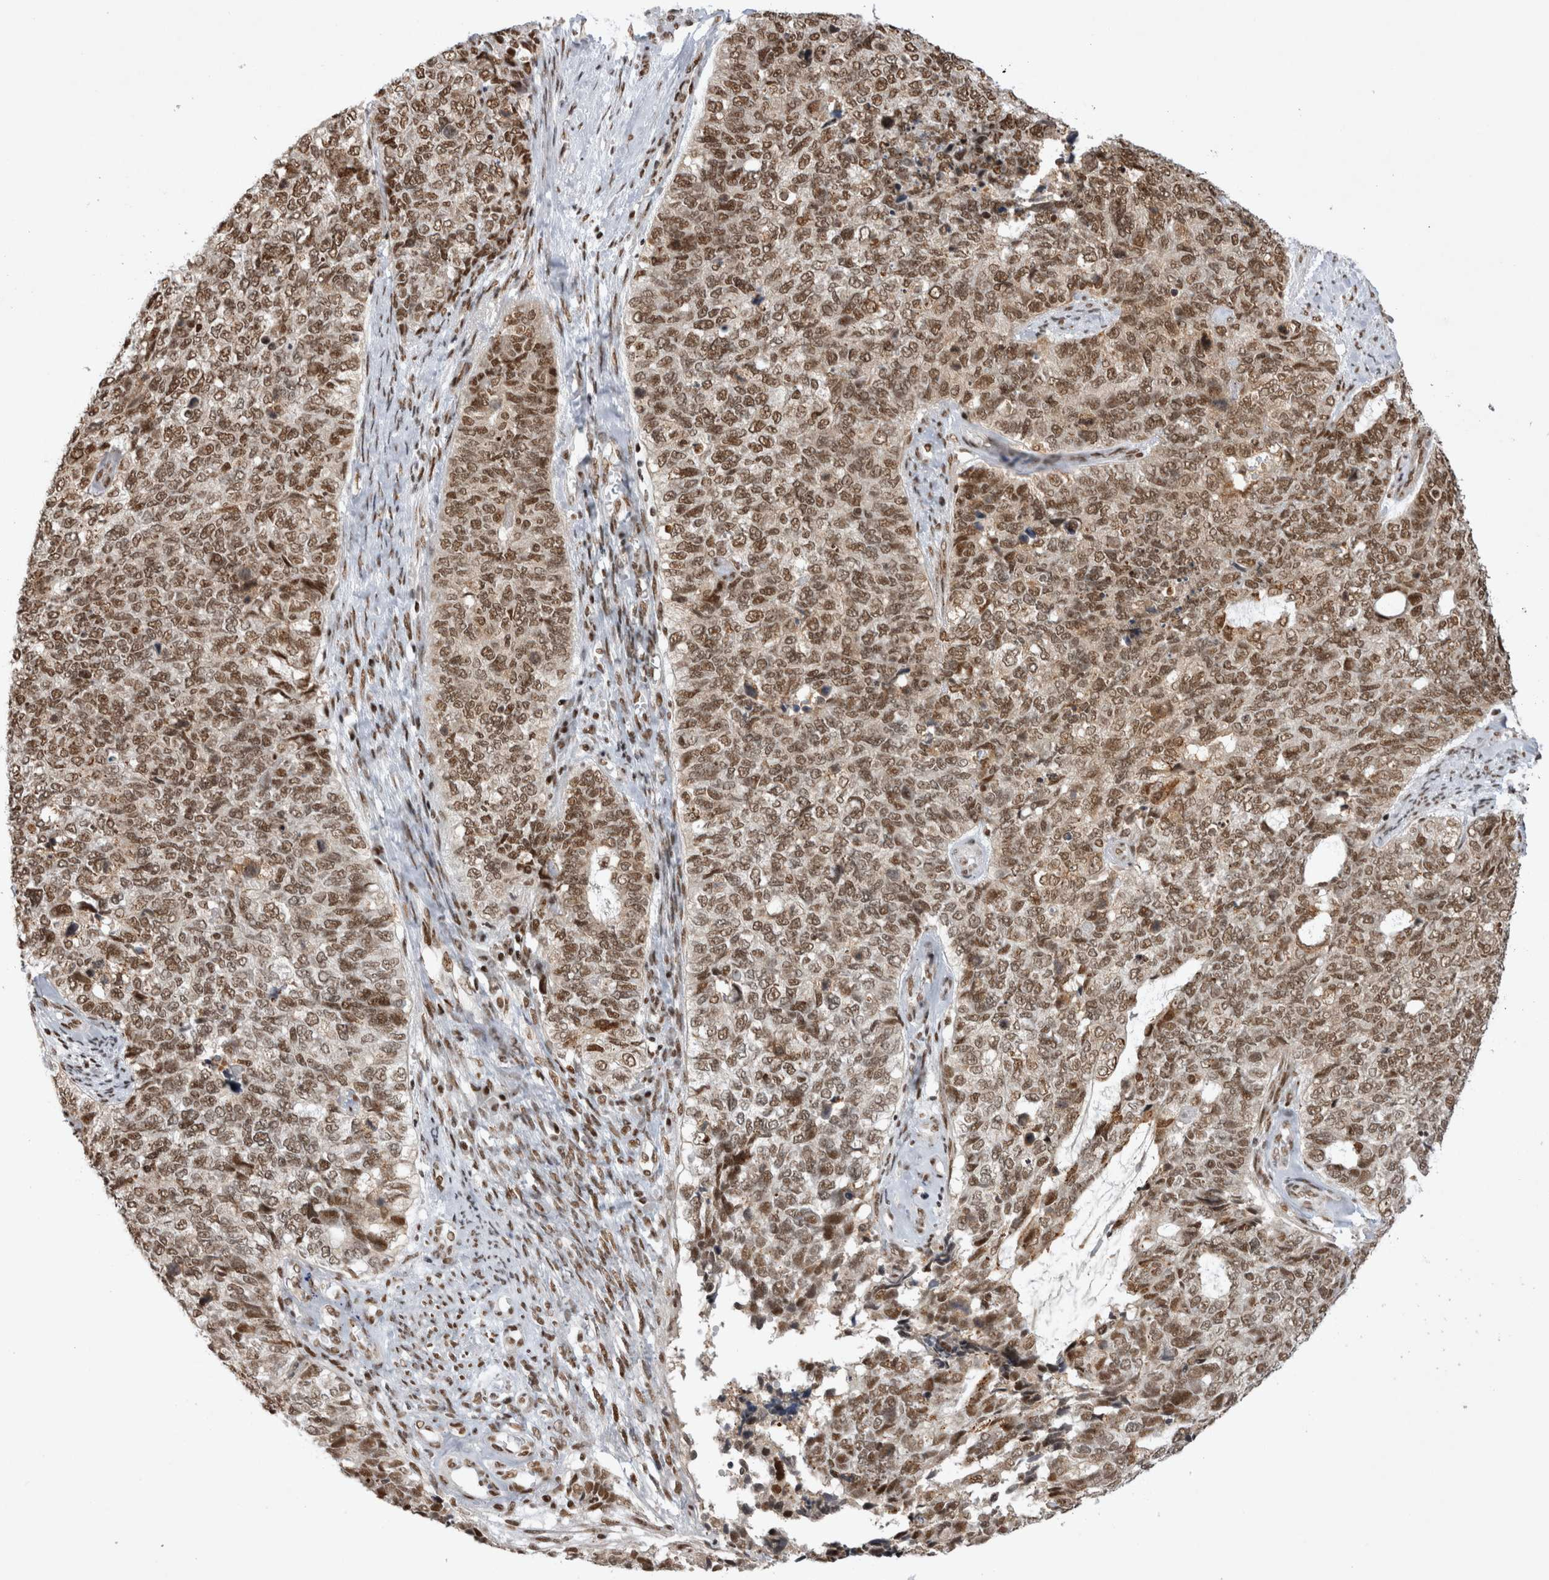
{"staining": {"intensity": "moderate", "quantity": ">75%", "location": "nuclear"}, "tissue": "cervical cancer", "cell_type": "Tumor cells", "image_type": "cancer", "snomed": [{"axis": "morphology", "description": "Squamous cell carcinoma, NOS"}, {"axis": "topography", "description": "Cervix"}], "caption": "Tumor cells reveal medium levels of moderate nuclear expression in about >75% of cells in squamous cell carcinoma (cervical). Ihc stains the protein in brown and the nuclei are stained blue.", "gene": "EYA2", "patient": {"sex": "female", "age": 63}}